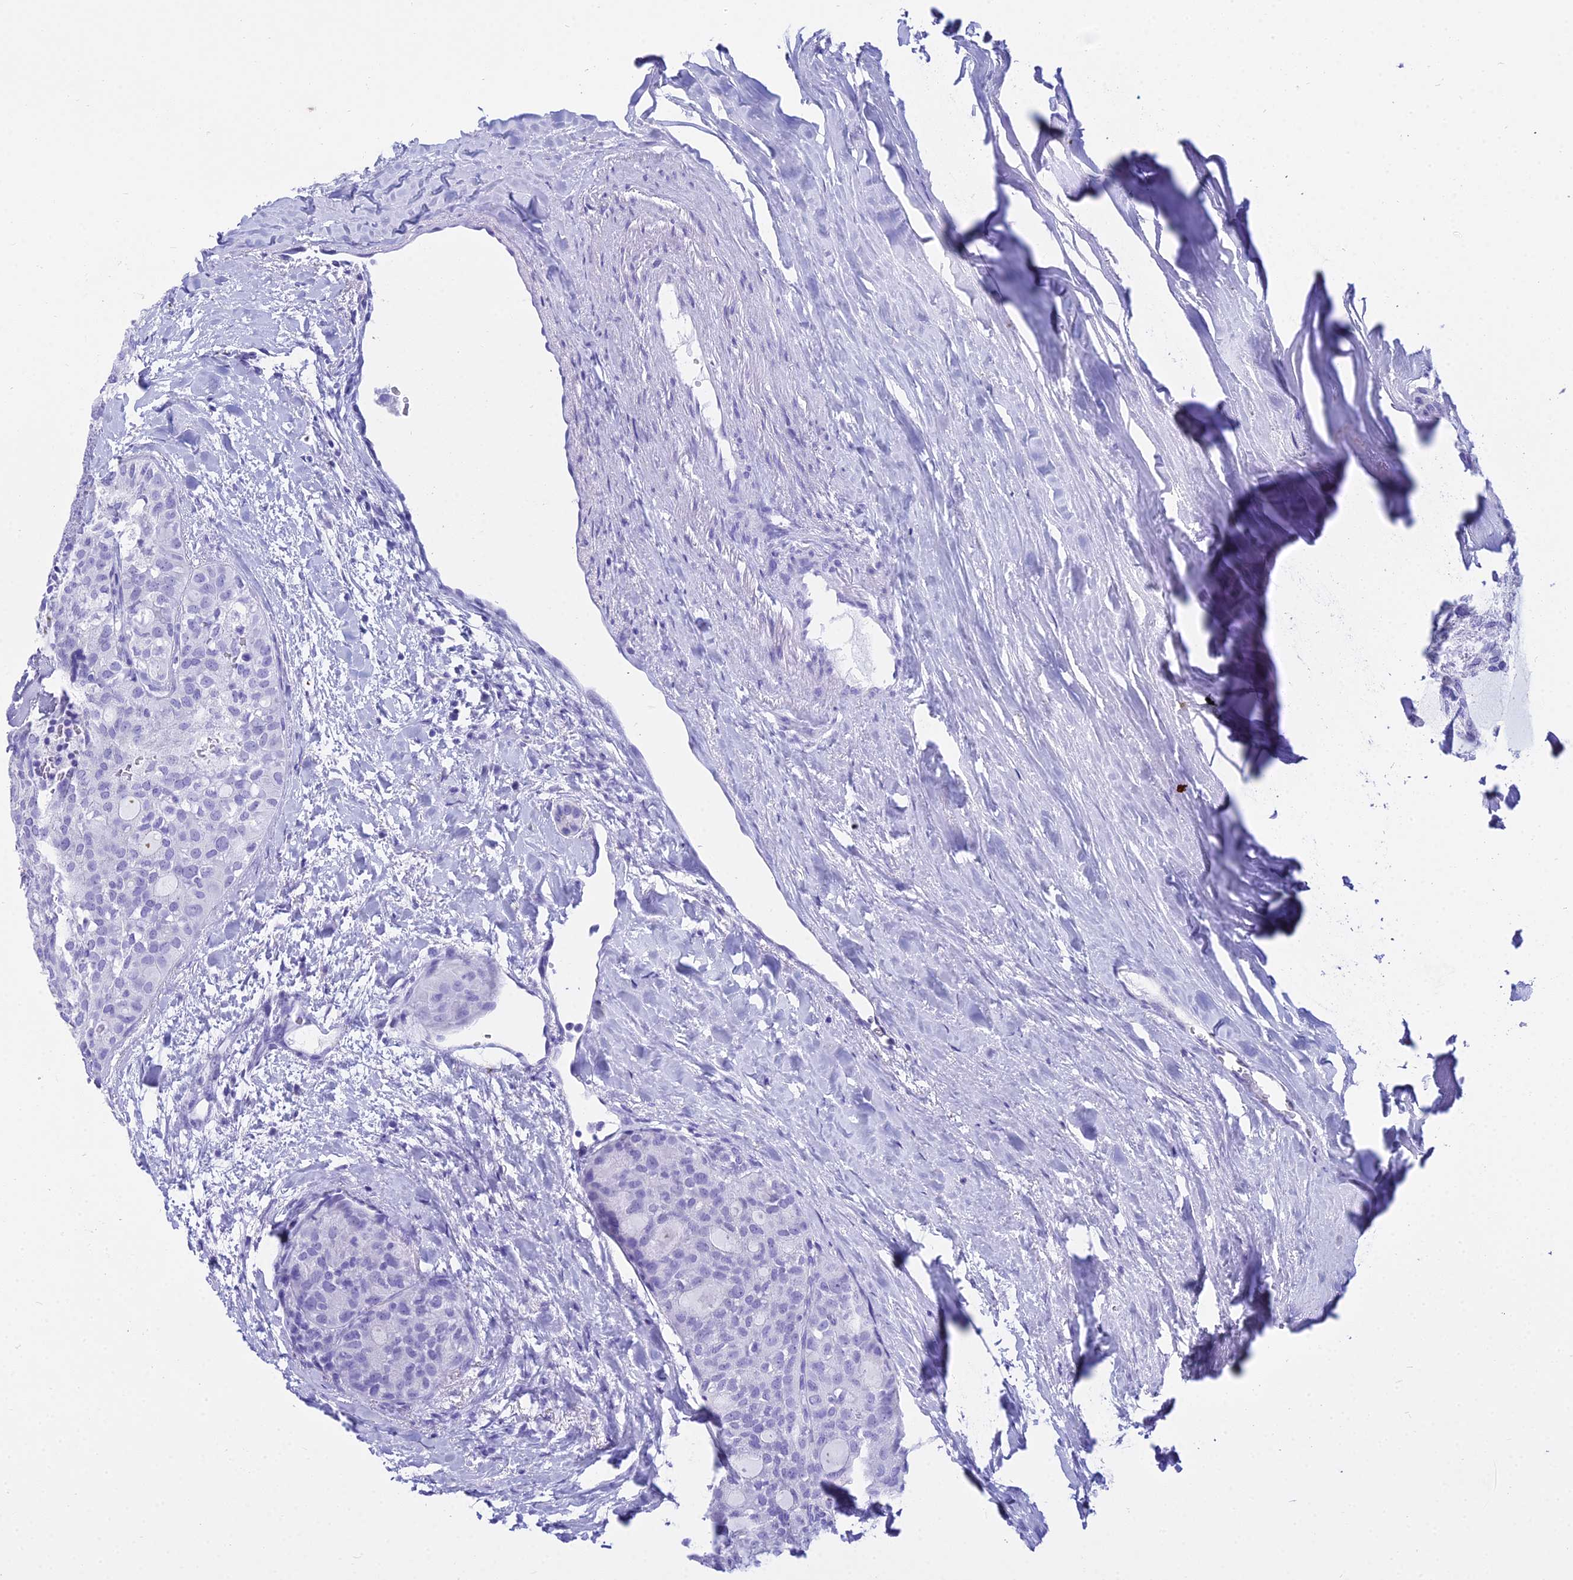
{"staining": {"intensity": "negative", "quantity": "none", "location": "none"}, "tissue": "thyroid cancer", "cell_type": "Tumor cells", "image_type": "cancer", "snomed": [{"axis": "morphology", "description": "Follicular adenoma carcinoma, NOS"}, {"axis": "topography", "description": "Thyroid gland"}], "caption": "The image reveals no significant expression in tumor cells of follicular adenoma carcinoma (thyroid).", "gene": "ZNF442", "patient": {"sex": "male", "age": 75}}